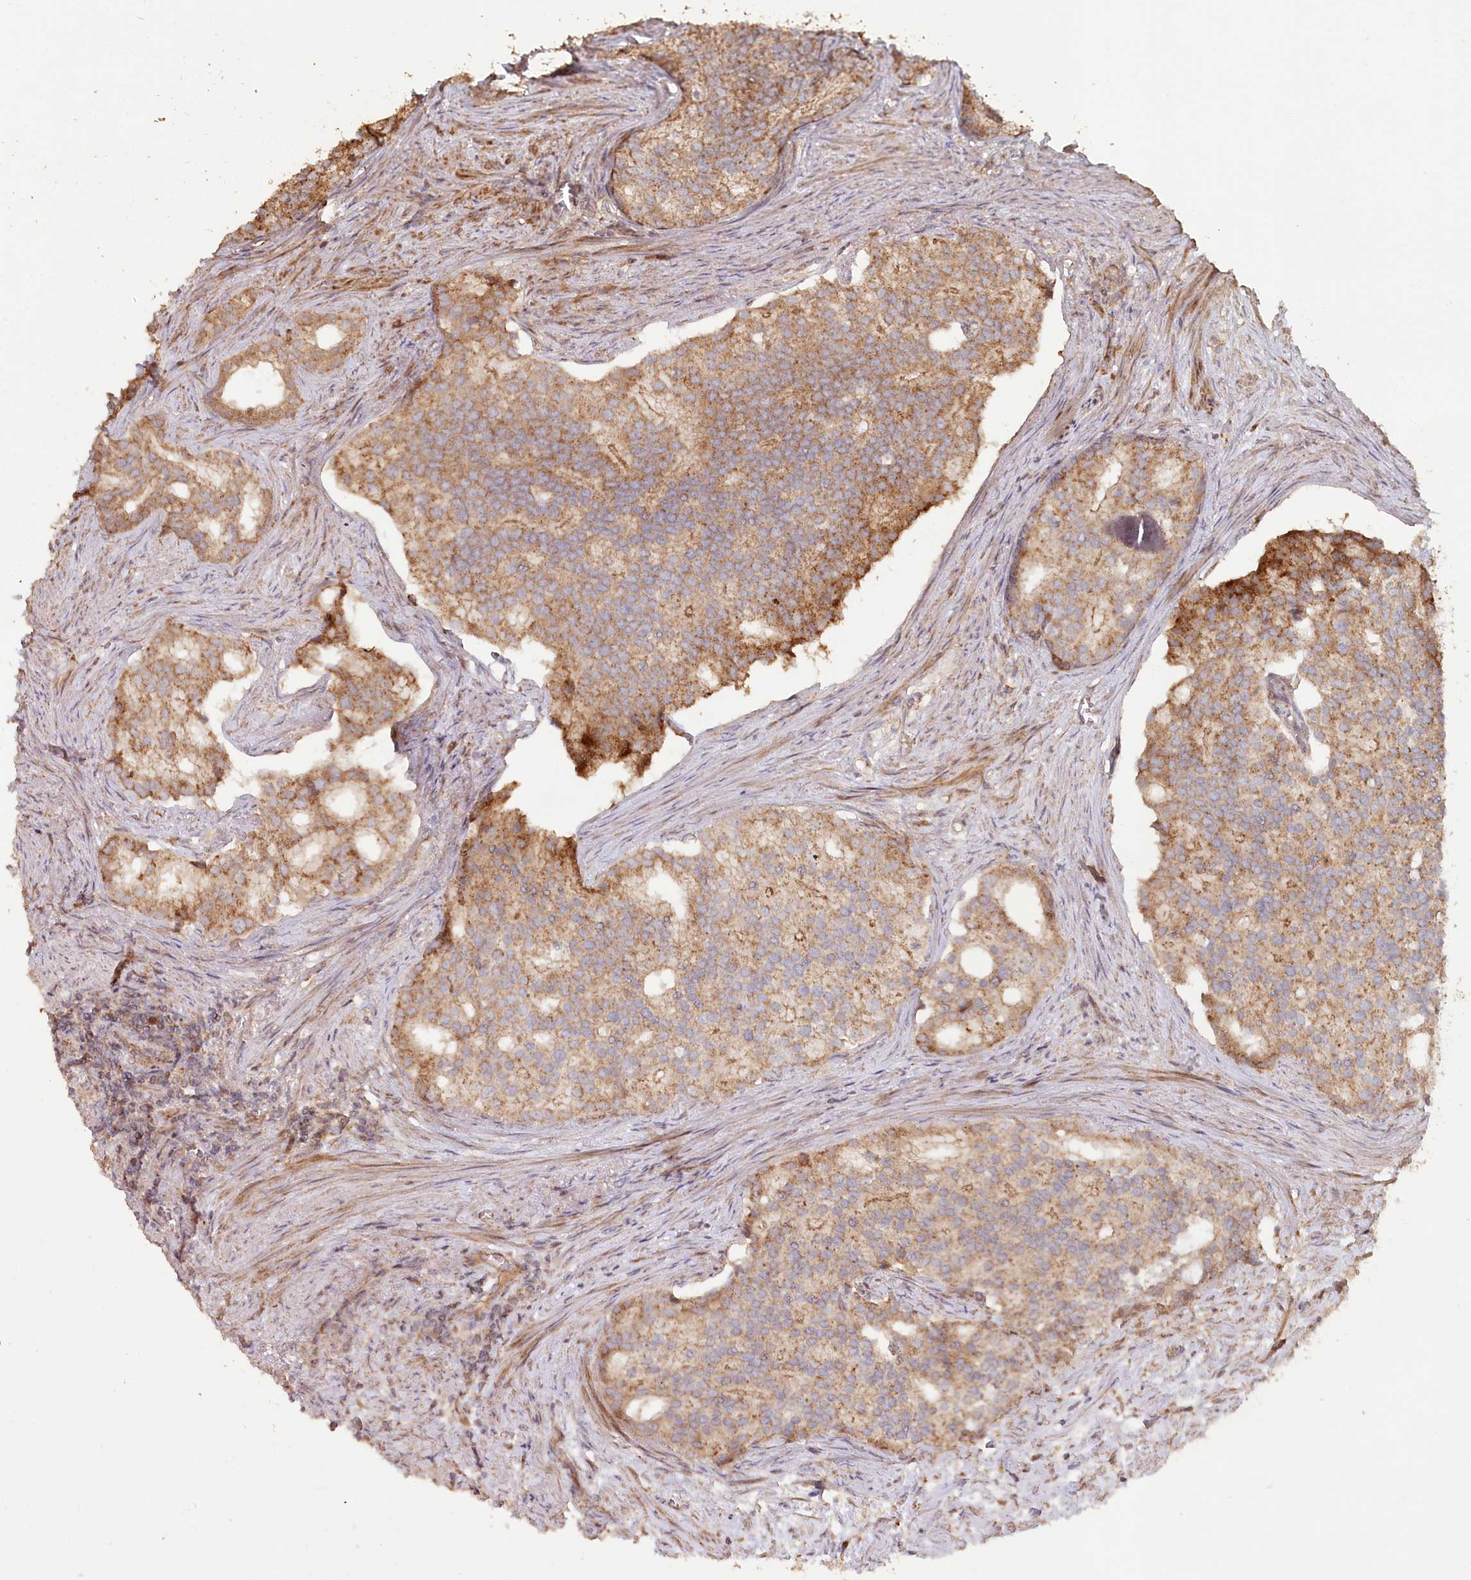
{"staining": {"intensity": "moderate", "quantity": ">75%", "location": "cytoplasmic/membranous"}, "tissue": "prostate cancer", "cell_type": "Tumor cells", "image_type": "cancer", "snomed": [{"axis": "morphology", "description": "Adenocarcinoma, Low grade"}, {"axis": "topography", "description": "Prostate"}], "caption": "Protein staining of prostate low-grade adenocarcinoma tissue demonstrates moderate cytoplasmic/membranous staining in approximately >75% of tumor cells. (IHC, brightfield microscopy, high magnification).", "gene": "HAL", "patient": {"sex": "male", "age": 71}}